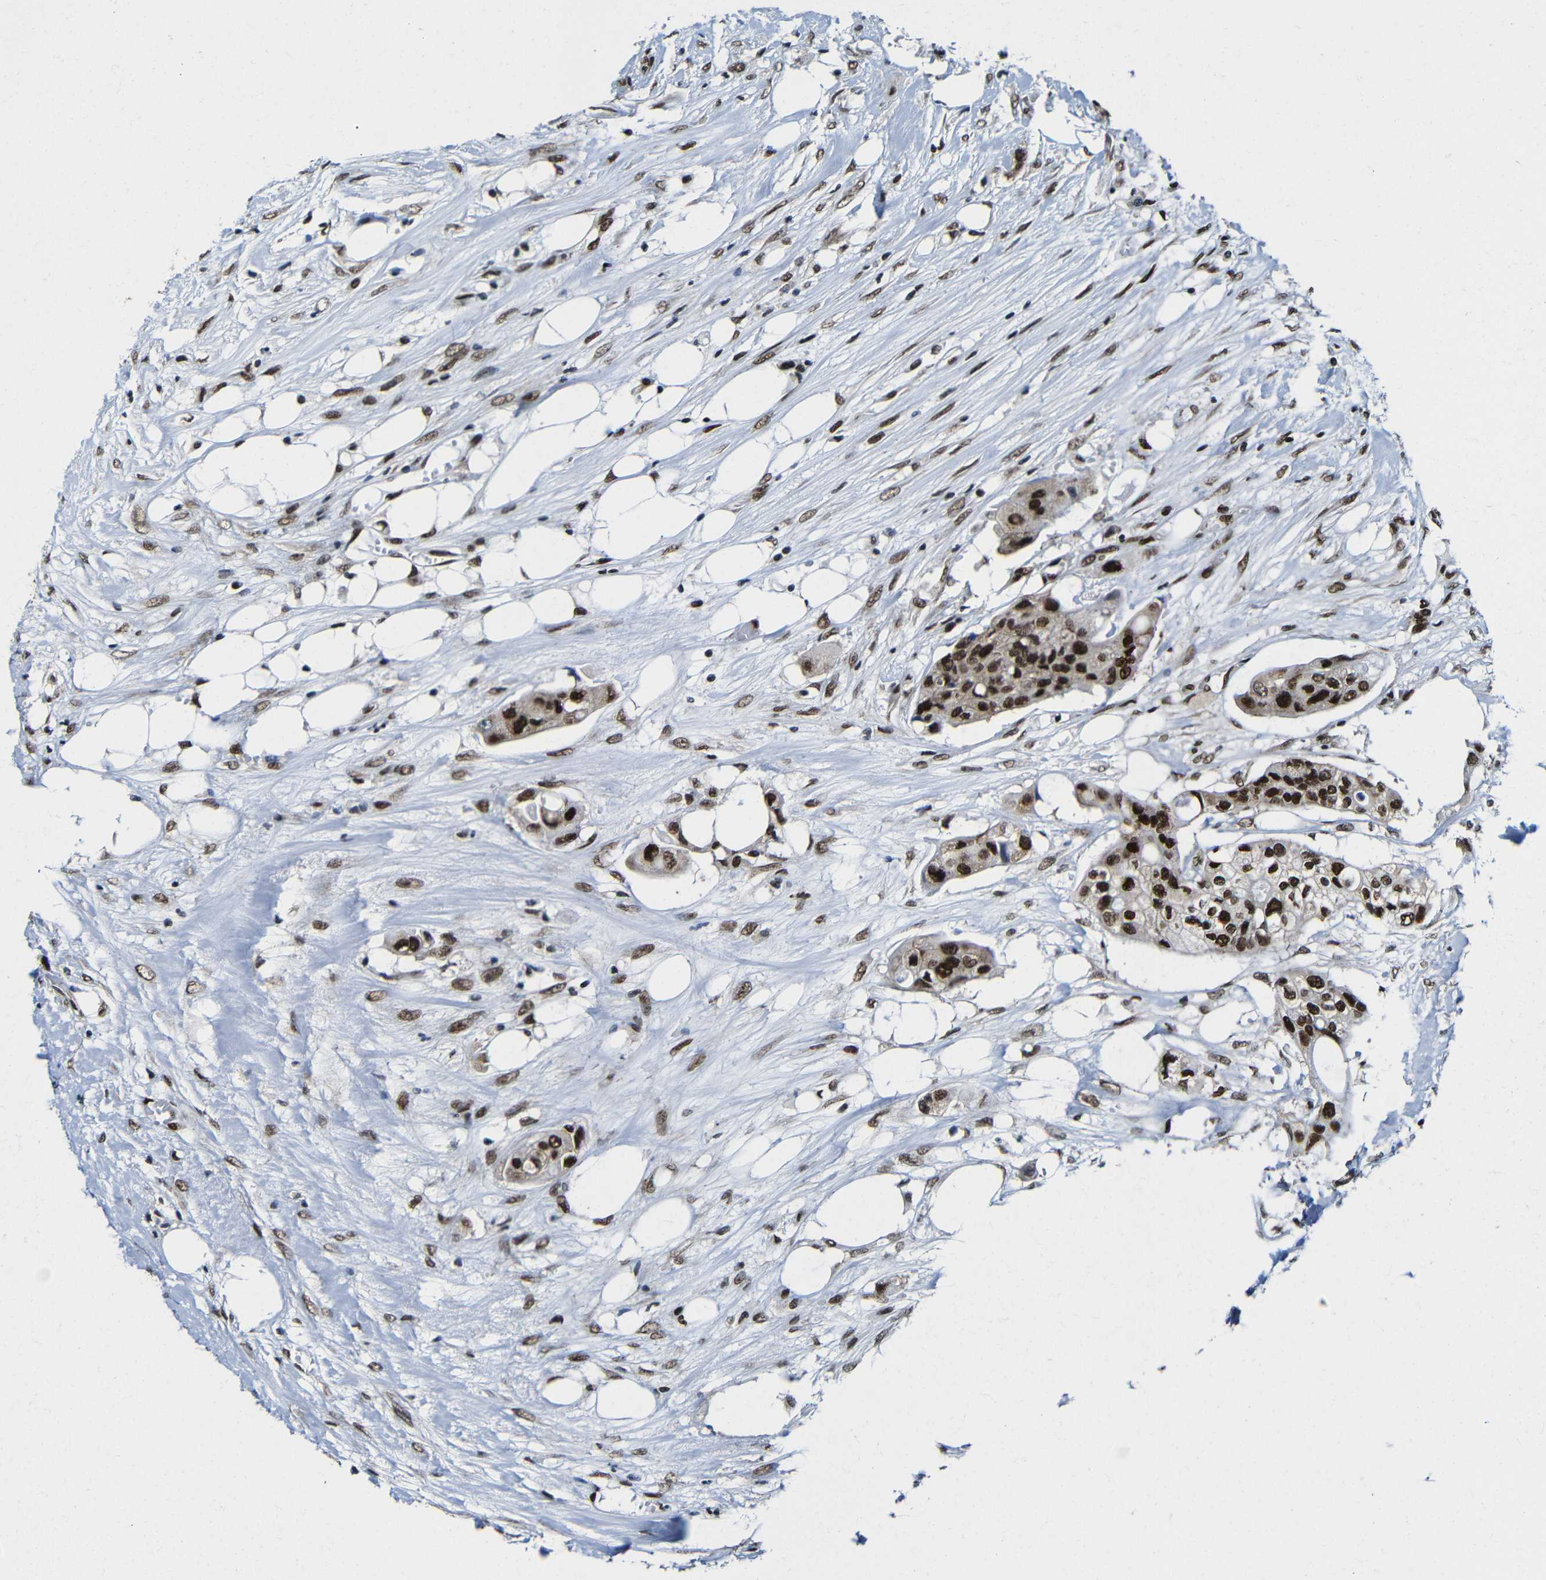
{"staining": {"intensity": "strong", "quantity": ">75%", "location": "nuclear"}, "tissue": "colorectal cancer", "cell_type": "Tumor cells", "image_type": "cancer", "snomed": [{"axis": "morphology", "description": "Adenocarcinoma, NOS"}, {"axis": "topography", "description": "Colon"}], "caption": "A micrograph of human colorectal cancer stained for a protein demonstrates strong nuclear brown staining in tumor cells.", "gene": "PTBP1", "patient": {"sex": "female", "age": 57}}